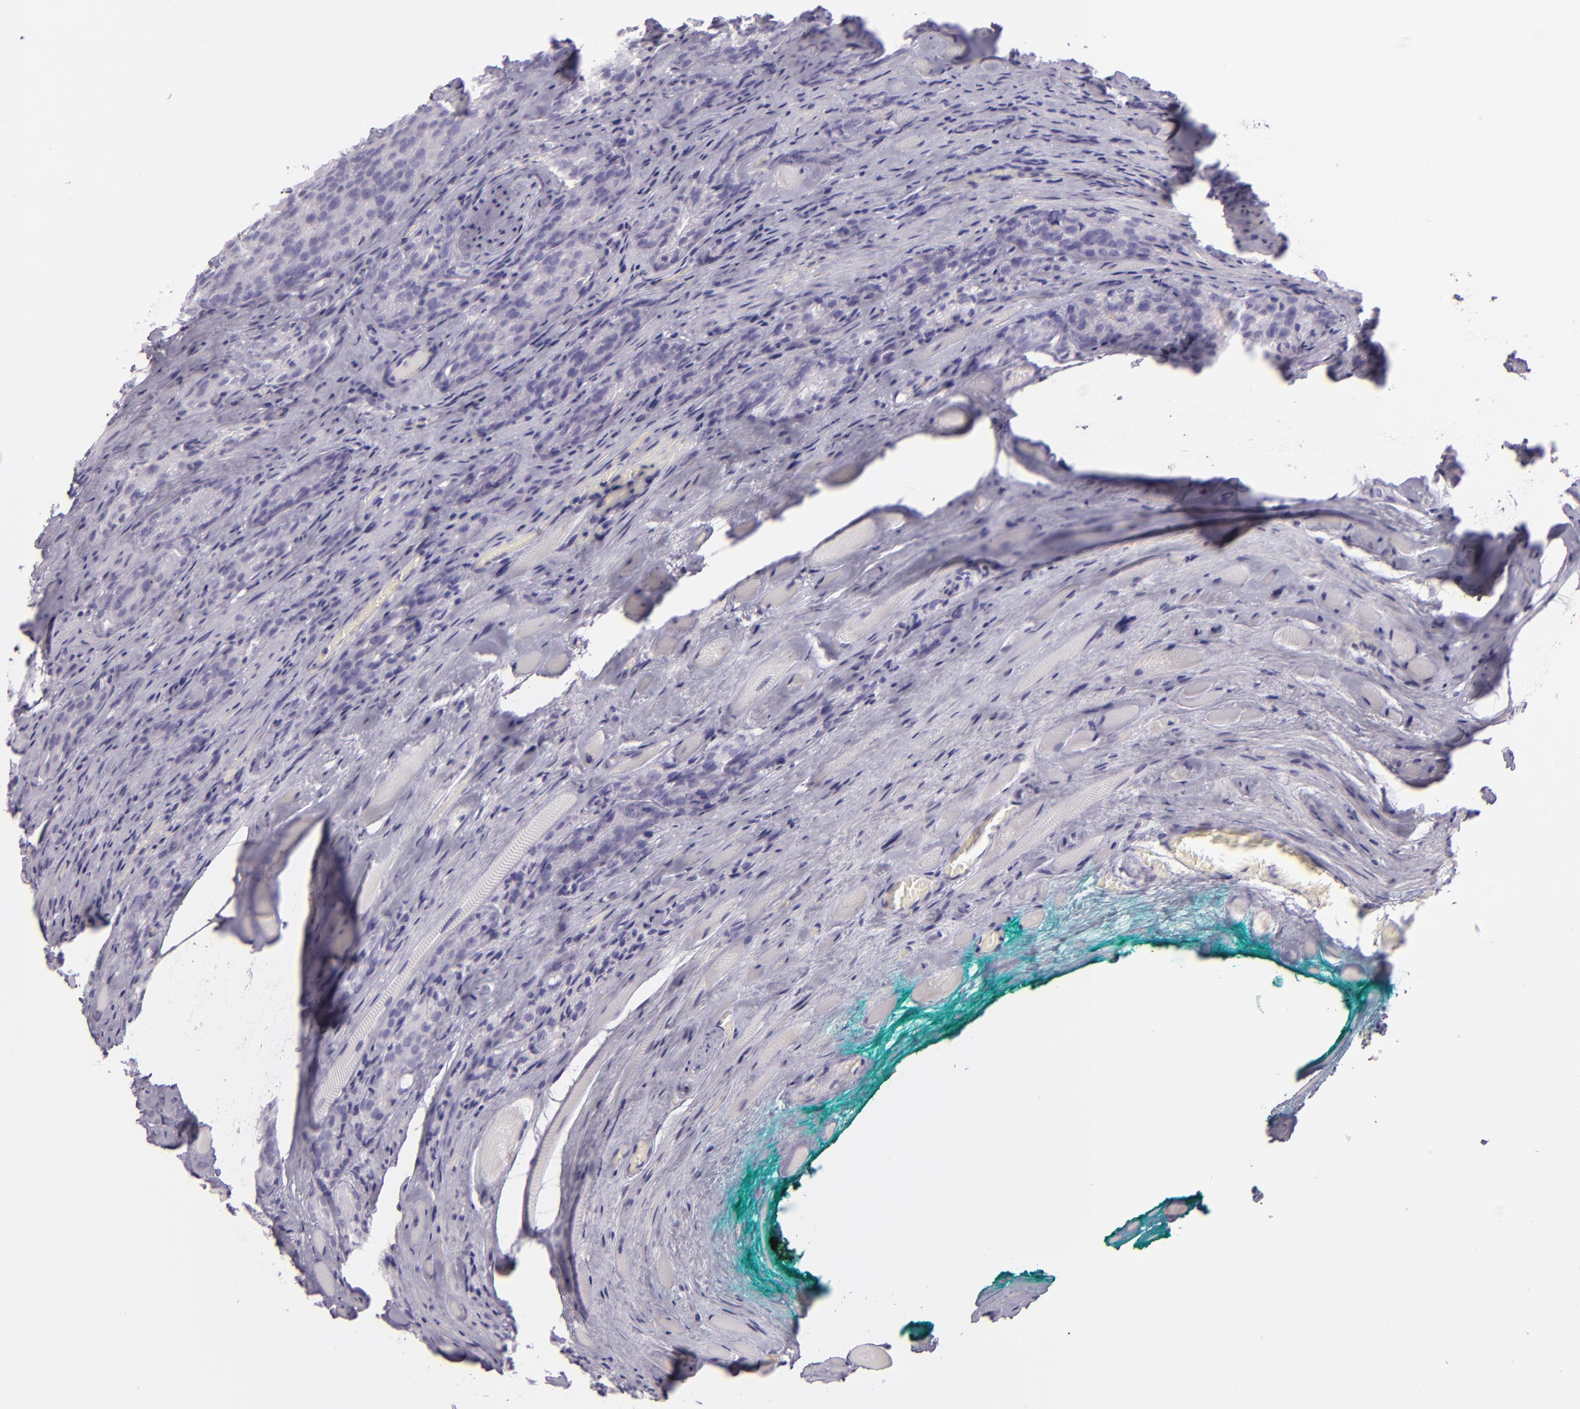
{"staining": {"intensity": "negative", "quantity": "none", "location": "none"}, "tissue": "prostate cancer", "cell_type": "Tumor cells", "image_type": "cancer", "snomed": [{"axis": "morphology", "description": "Adenocarcinoma, Medium grade"}, {"axis": "topography", "description": "Prostate"}], "caption": "Immunohistochemistry of human prostate adenocarcinoma (medium-grade) demonstrates no staining in tumor cells.", "gene": "ICAM1", "patient": {"sex": "male", "age": 60}}